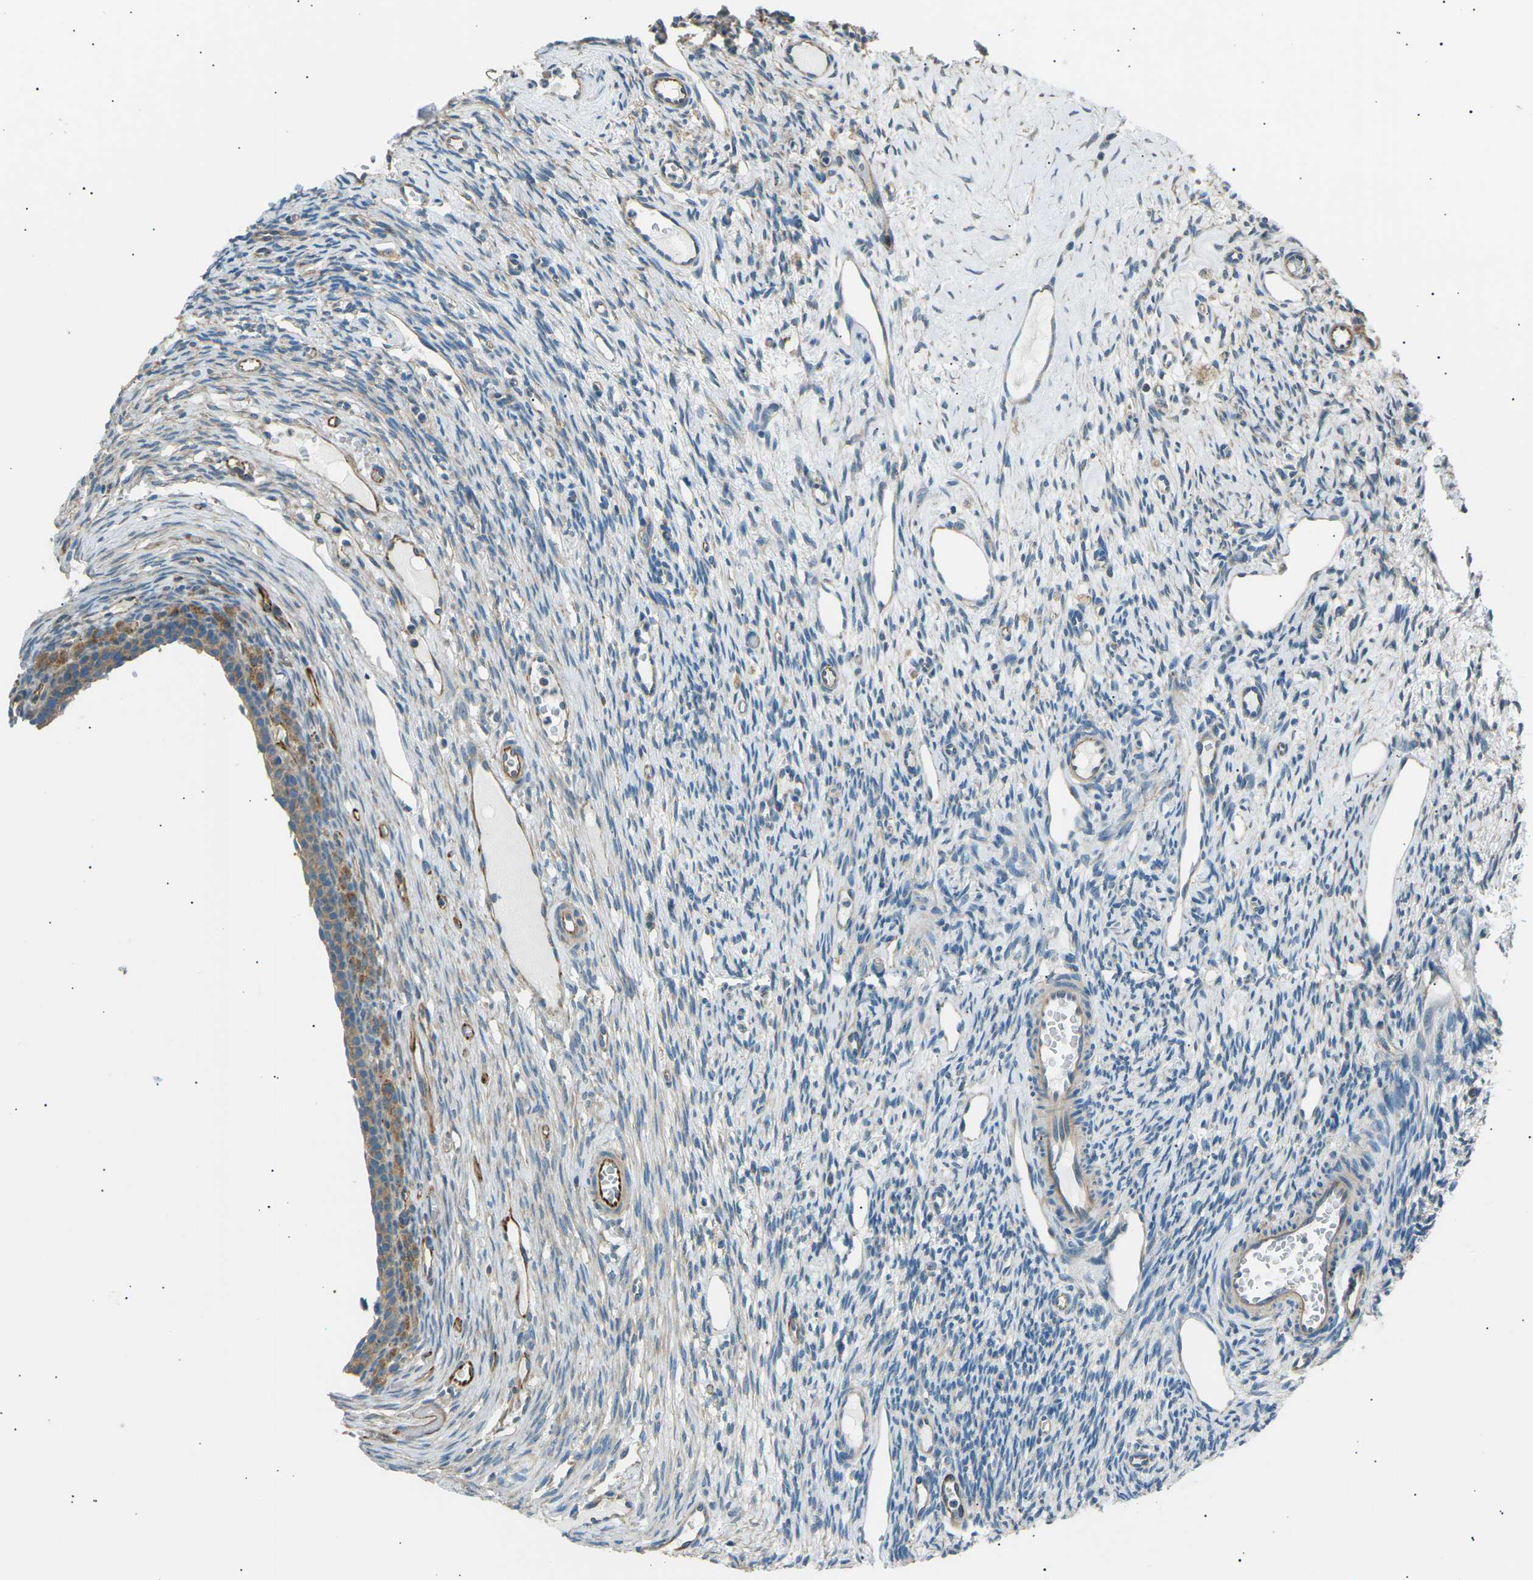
{"staining": {"intensity": "moderate", "quantity": ">75%", "location": "cytoplasmic/membranous"}, "tissue": "ovary", "cell_type": "Follicle cells", "image_type": "normal", "snomed": [{"axis": "morphology", "description": "Normal tissue, NOS"}, {"axis": "topography", "description": "Ovary"}], "caption": "The histopathology image shows immunohistochemical staining of benign ovary. There is moderate cytoplasmic/membranous expression is present in about >75% of follicle cells.", "gene": "SLK", "patient": {"sex": "female", "age": 33}}